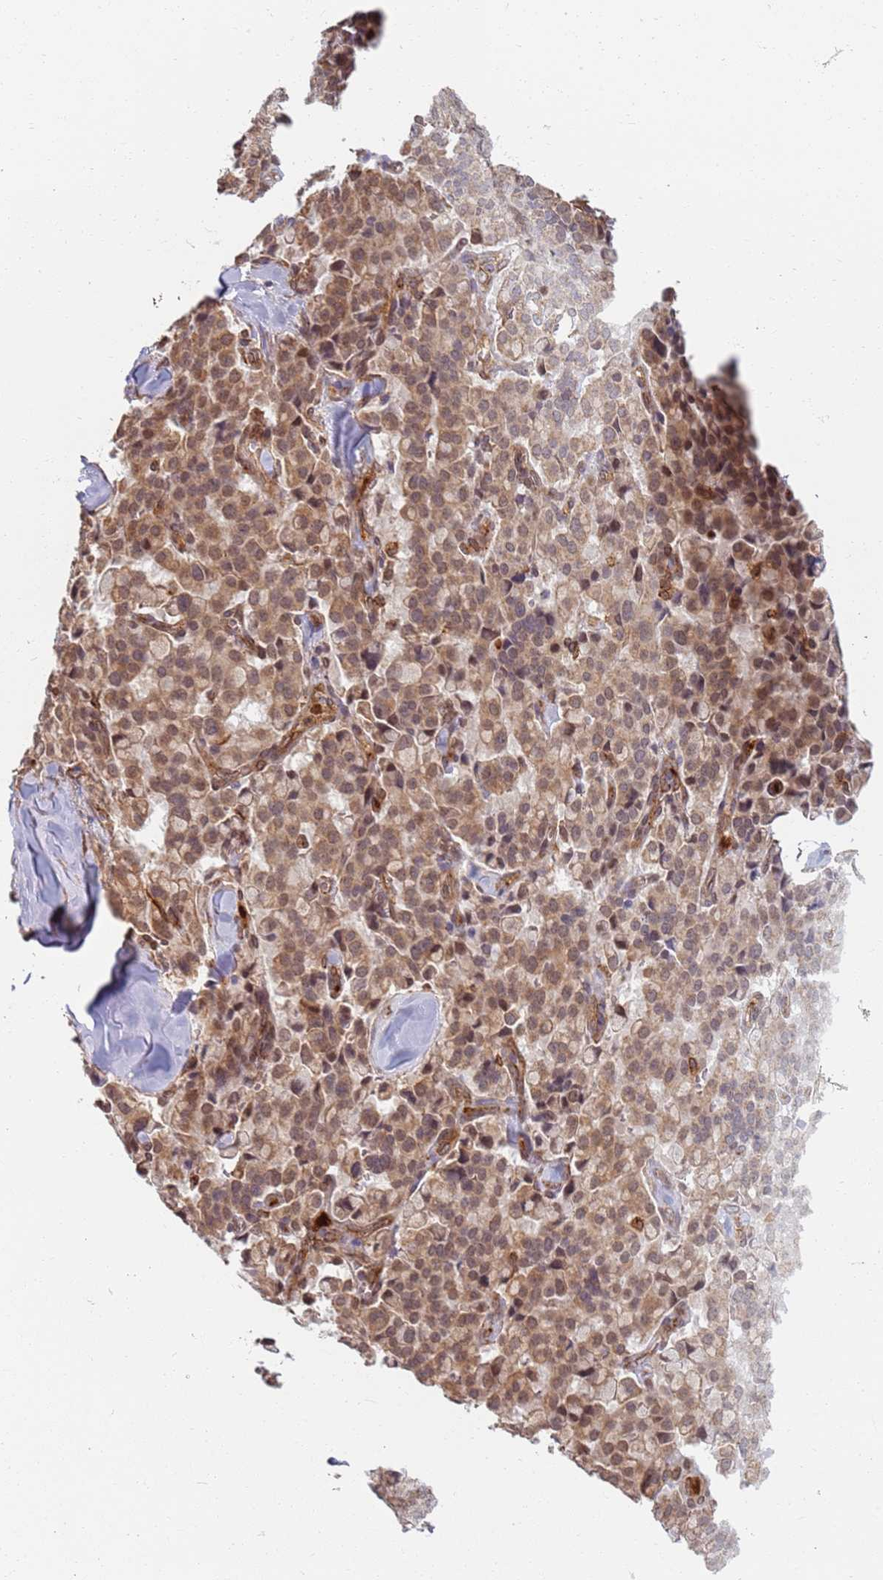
{"staining": {"intensity": "moderate", "quantity": ">75%", "location": "cytoplasmic/membranous,nuclear"}, "tissue": "pancreatic cancer", "cell_type": "Tumor cells", "image_type": "cancer", "snomed": [{"axis": "morphology", "description": "Adenocarcinoma, NOS"}, {"axis": "topography", "description": "Pancreas"}], "caption": "A medium amount of moderate cytoplasmic/membranous and nuclear positivity is identified in about >75% of tumor cells in pancreatic cancer (adenocarcinoma) tissue.", "gene": "CEP170", "patient": {"sex": "male", "age": 65}}